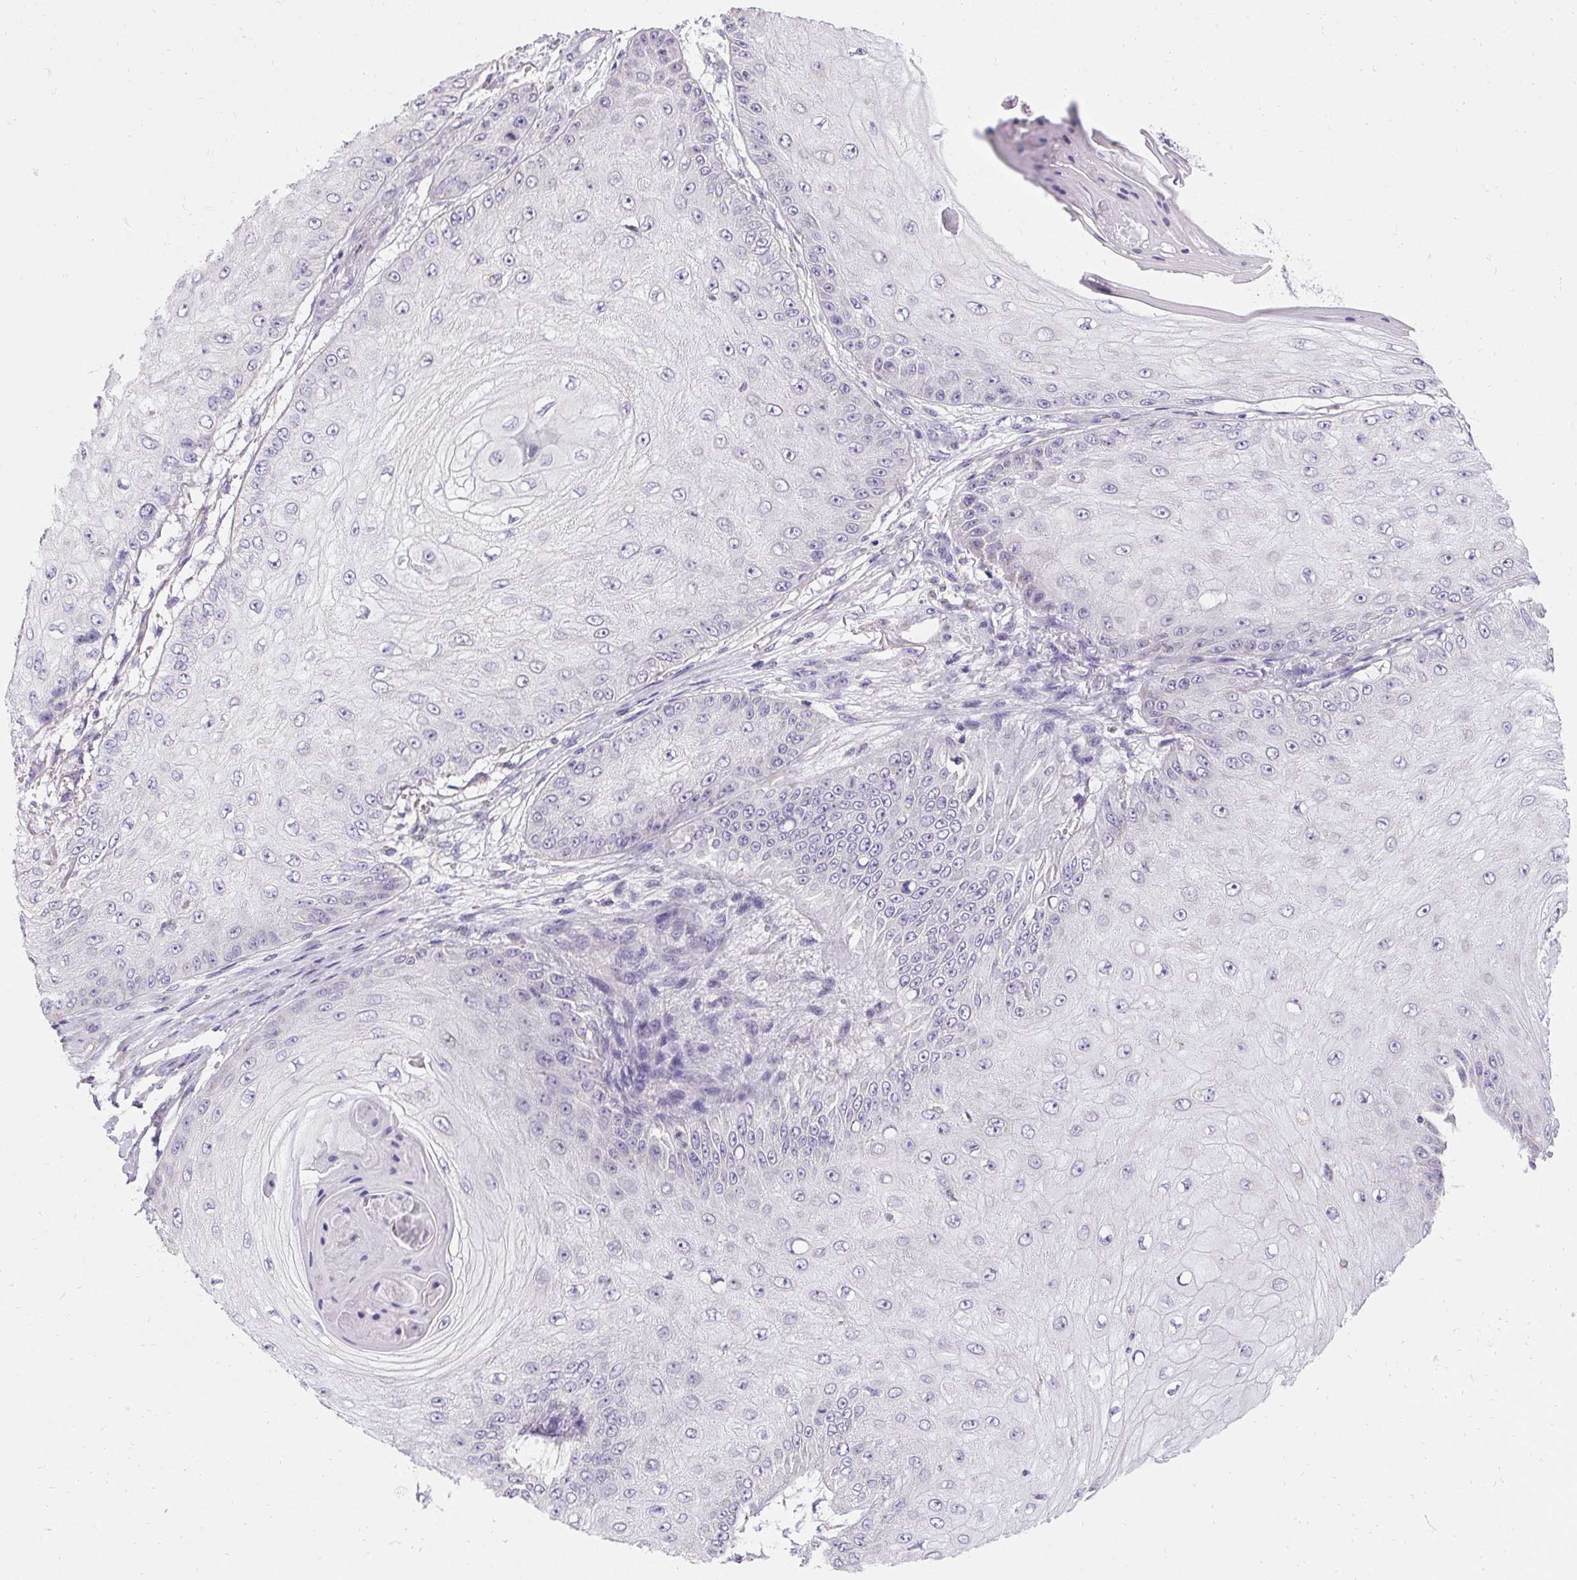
{"staining": {"intensity": "negative", "quantity": "none", "location": "none"}, "tissue": "skin cancer", "cell_type": "Tumor cells", "image_type": "cancer", "snomed": [{"axis": "morphology", "description": "Squamous cell carcinoma, NOS"}, {"axis": "topography", "description": "Skin"}], "caption": "Tumor cells are negative for brown protein staining in skin squamous cell carcinoma. (Brightfield microscopy of DAB IHC at high magnification).", "gene": "ASGR2", "patient": {"sex": "male", "age": 70}}